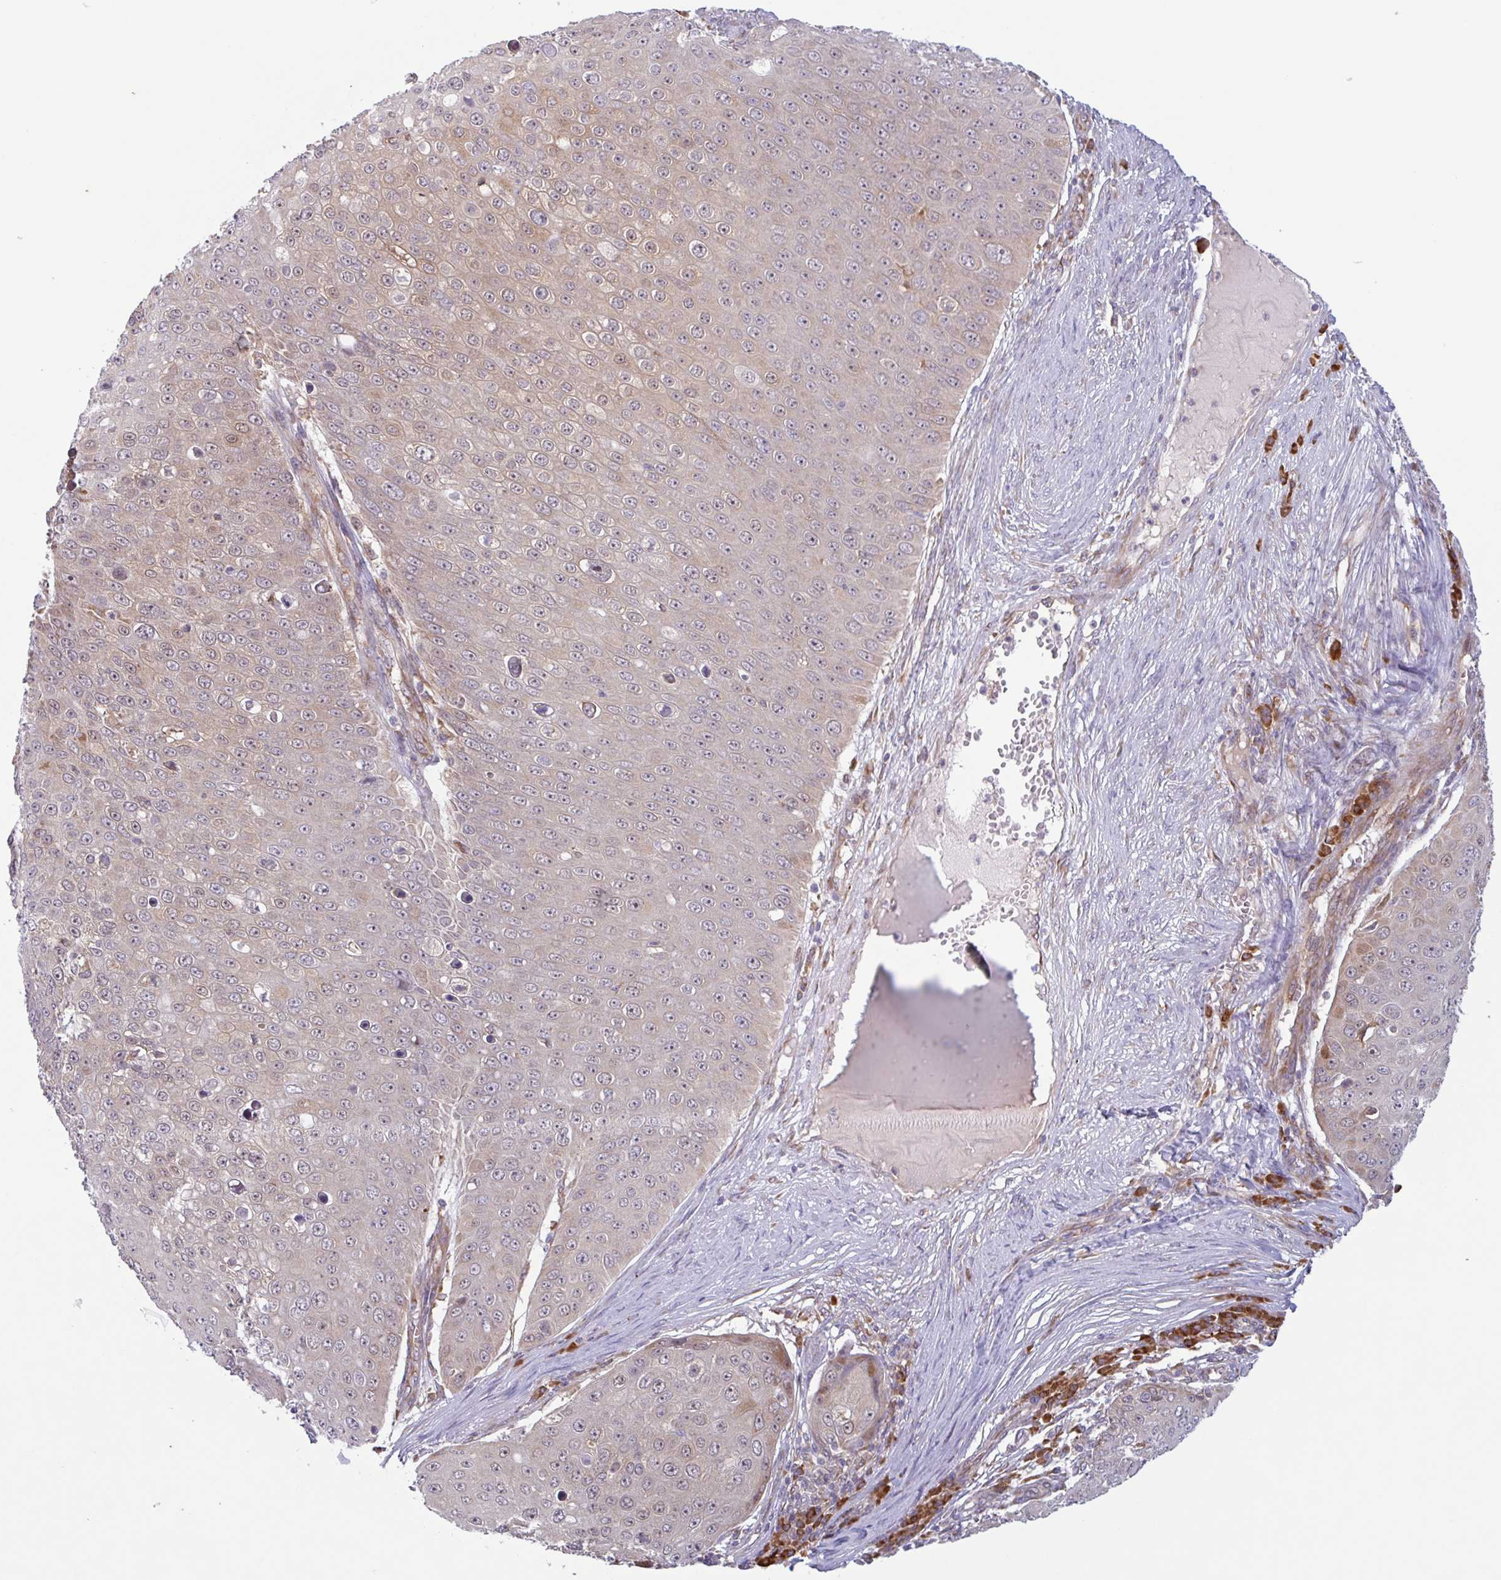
{"staining": {"intensity": "moderate", "quantity": "<25%", "location": "cytoplasmic/membranous"}, "tissue": "skin cancer", "cell_type": "Tumor cells", "image_type": "cancer", "snomed": [{"axis": "morphology", "description": "Squamous cell carcinoma, NOS"}, {"axis": "topography", "description": "Skin"}], "caption": "Immunohistochemistry histopathology image of neoplastic tissue: human skin squamous cell carcinoma stained using immunohistochemistry reveals low levels of moderate protein expression localized specifically in the cytoplasmic/membranous of tumor cells, appearing as a cytoplasmic/membranous brown color.", "gene": "RIT1", "patient": {"sex": "male", "age": 71}}